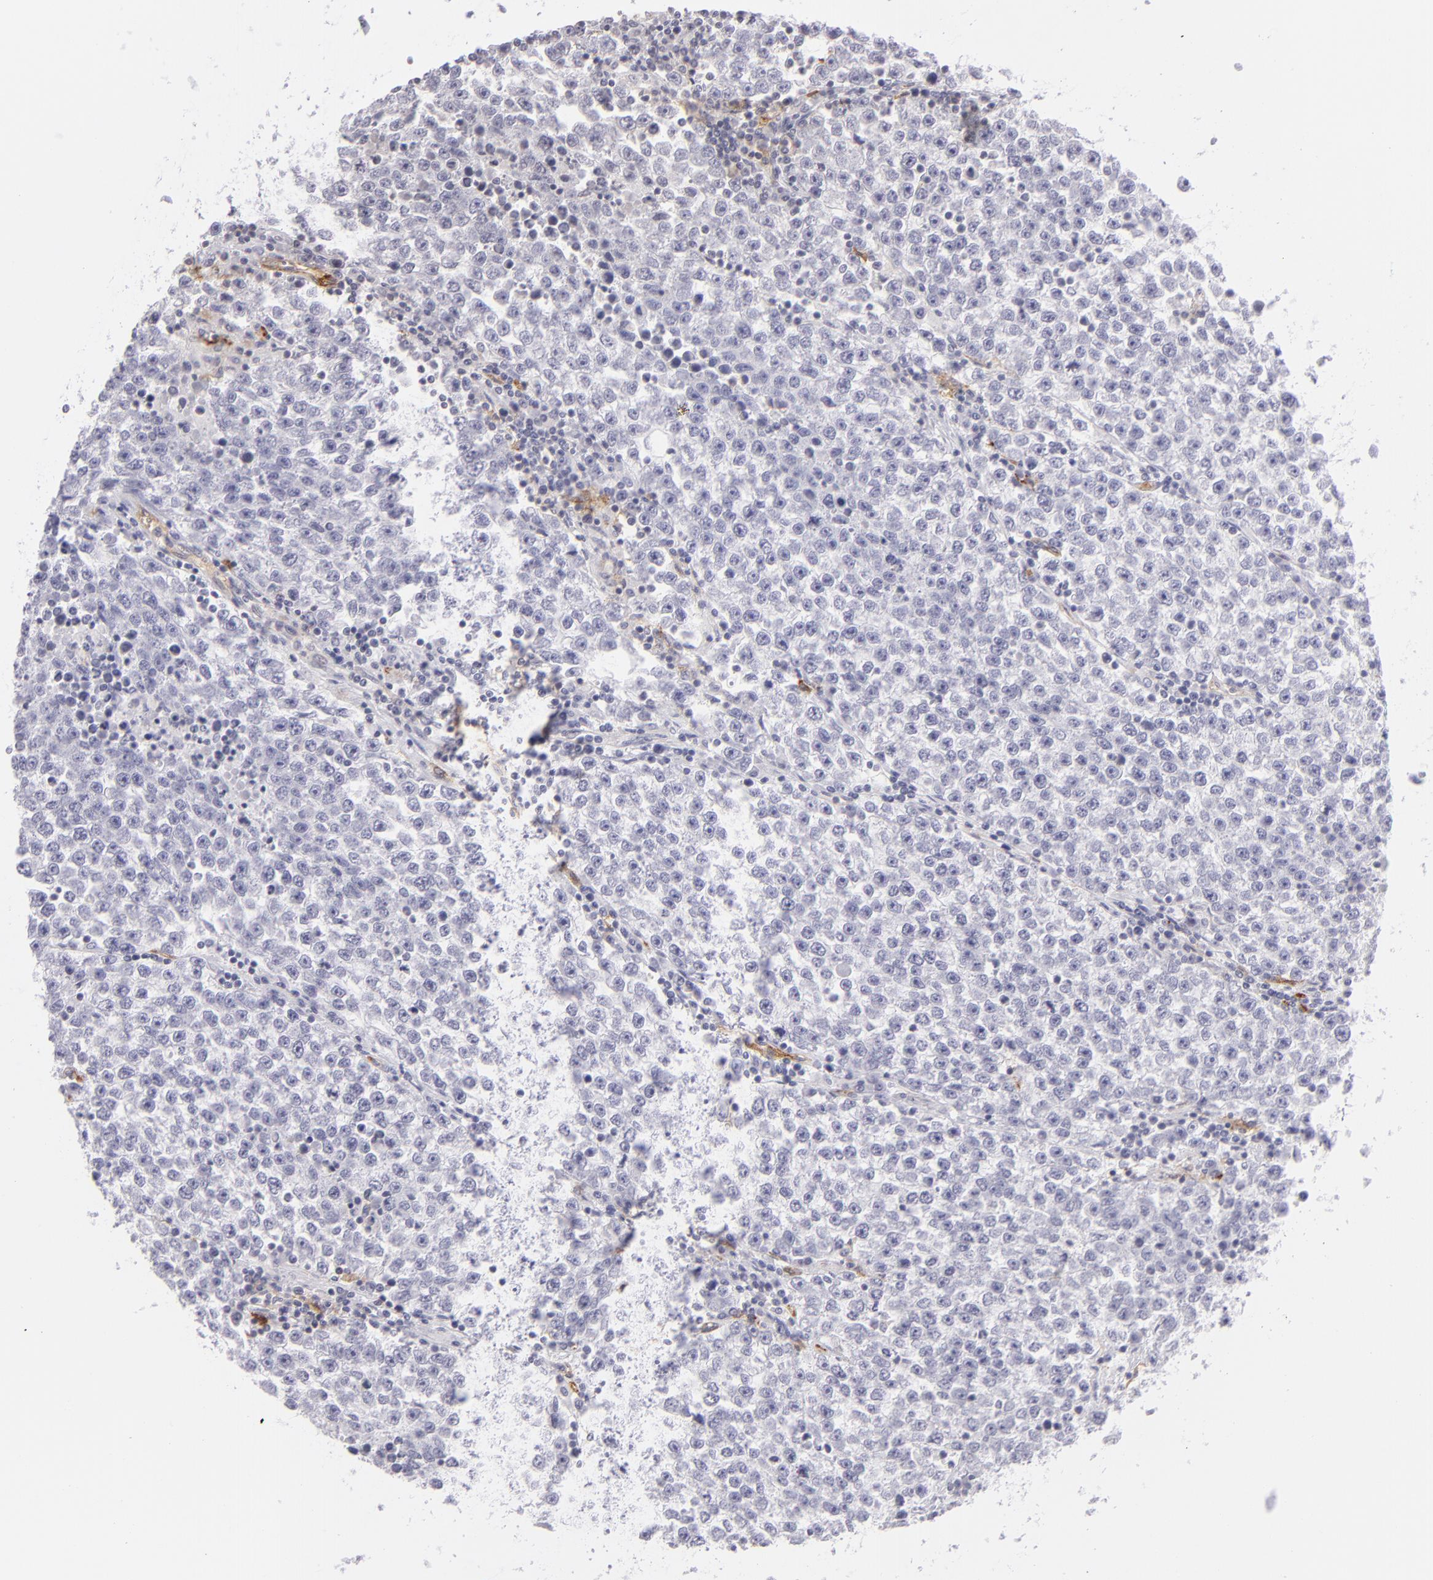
{"staining": {"intensity": "negative", "quantity": "none", "location": "none"}, "tissue": "testis cancer", "cell_type": "Tumor cells", "image_type": "cancer", "snomed": [{"axis": "morphology", "description": "Seminoma, NOS"}, {"axis": "topography", "description": "Testis"}], "caption": "Immunohistochemistry image of human testis cancer (seminoma) stained for a protein (brown), which displays no staining in tumor cells.", "gene": "THBD", "patient": {"sex": "male", "age": 36}}